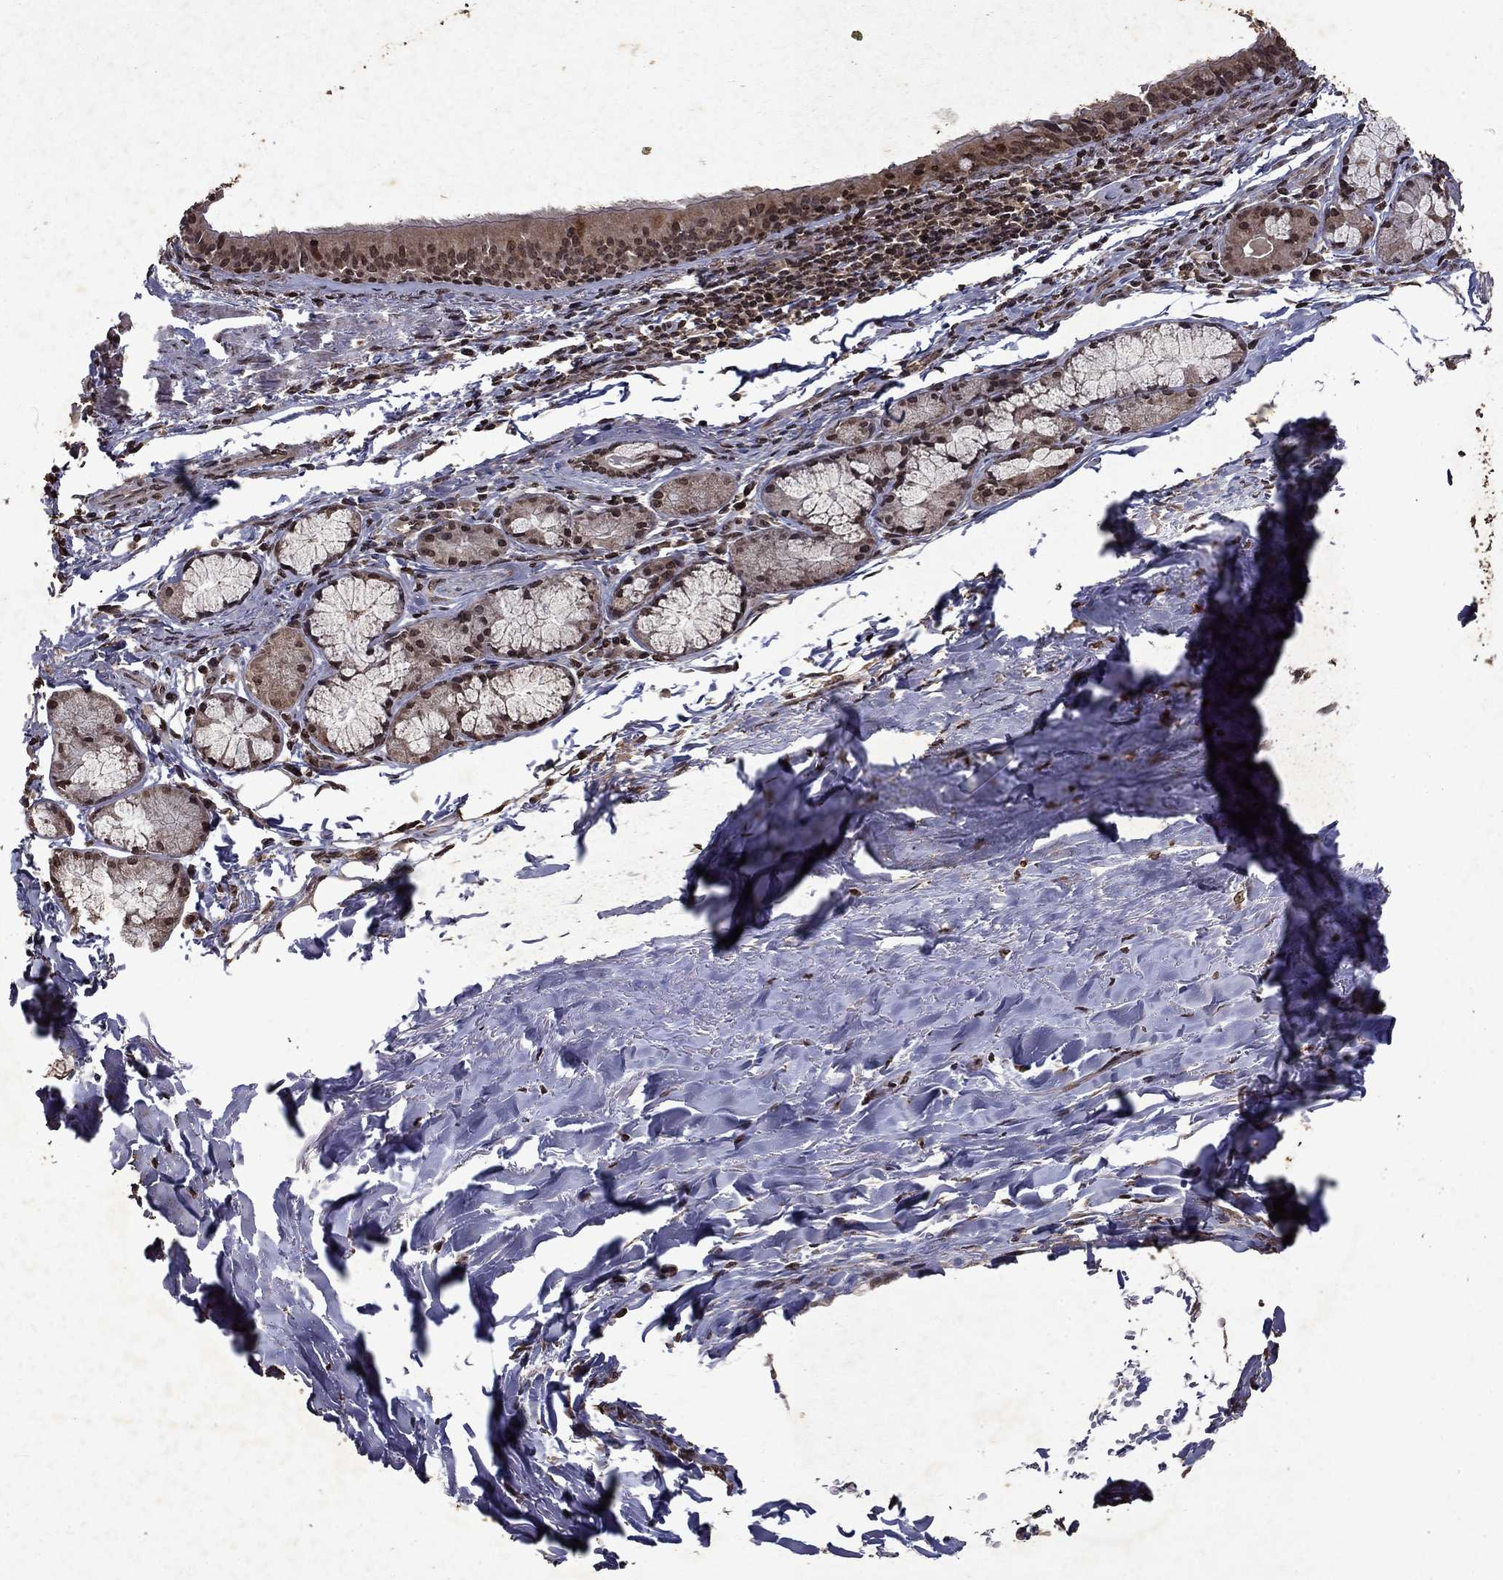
{"staining": {"intensity": "moderate", "quantity": ">75%", "location": "cytoplasmic/membranous,nuclear"}, "tissue": "bronchus", "cell_type": "Respiratory epithelial cells", "image_type": "normal", "snomed": [{"axis": "morphology", "description": "Normal tissue, NOS"}, {"axis": "morphology", "description": "Squamous cell carcinoma, NOS"}, {"axis": "topography", "description": "Bronchus"}, {"axis": "topography", "description": "Lung"}], "caption": "Immunohistochemical staining of normal bronchus exhibits >75% levels of moderate cytoplasmic/membranous,nuclear protein expression in about >75% of respiratory epithelial cells. (Stains: DAB in brown, nuclei in blue, Microscopy: brightfield microscopy at high magnification).", "gene": "PIN4", "patient": {"sex": "male", "age": 69}}